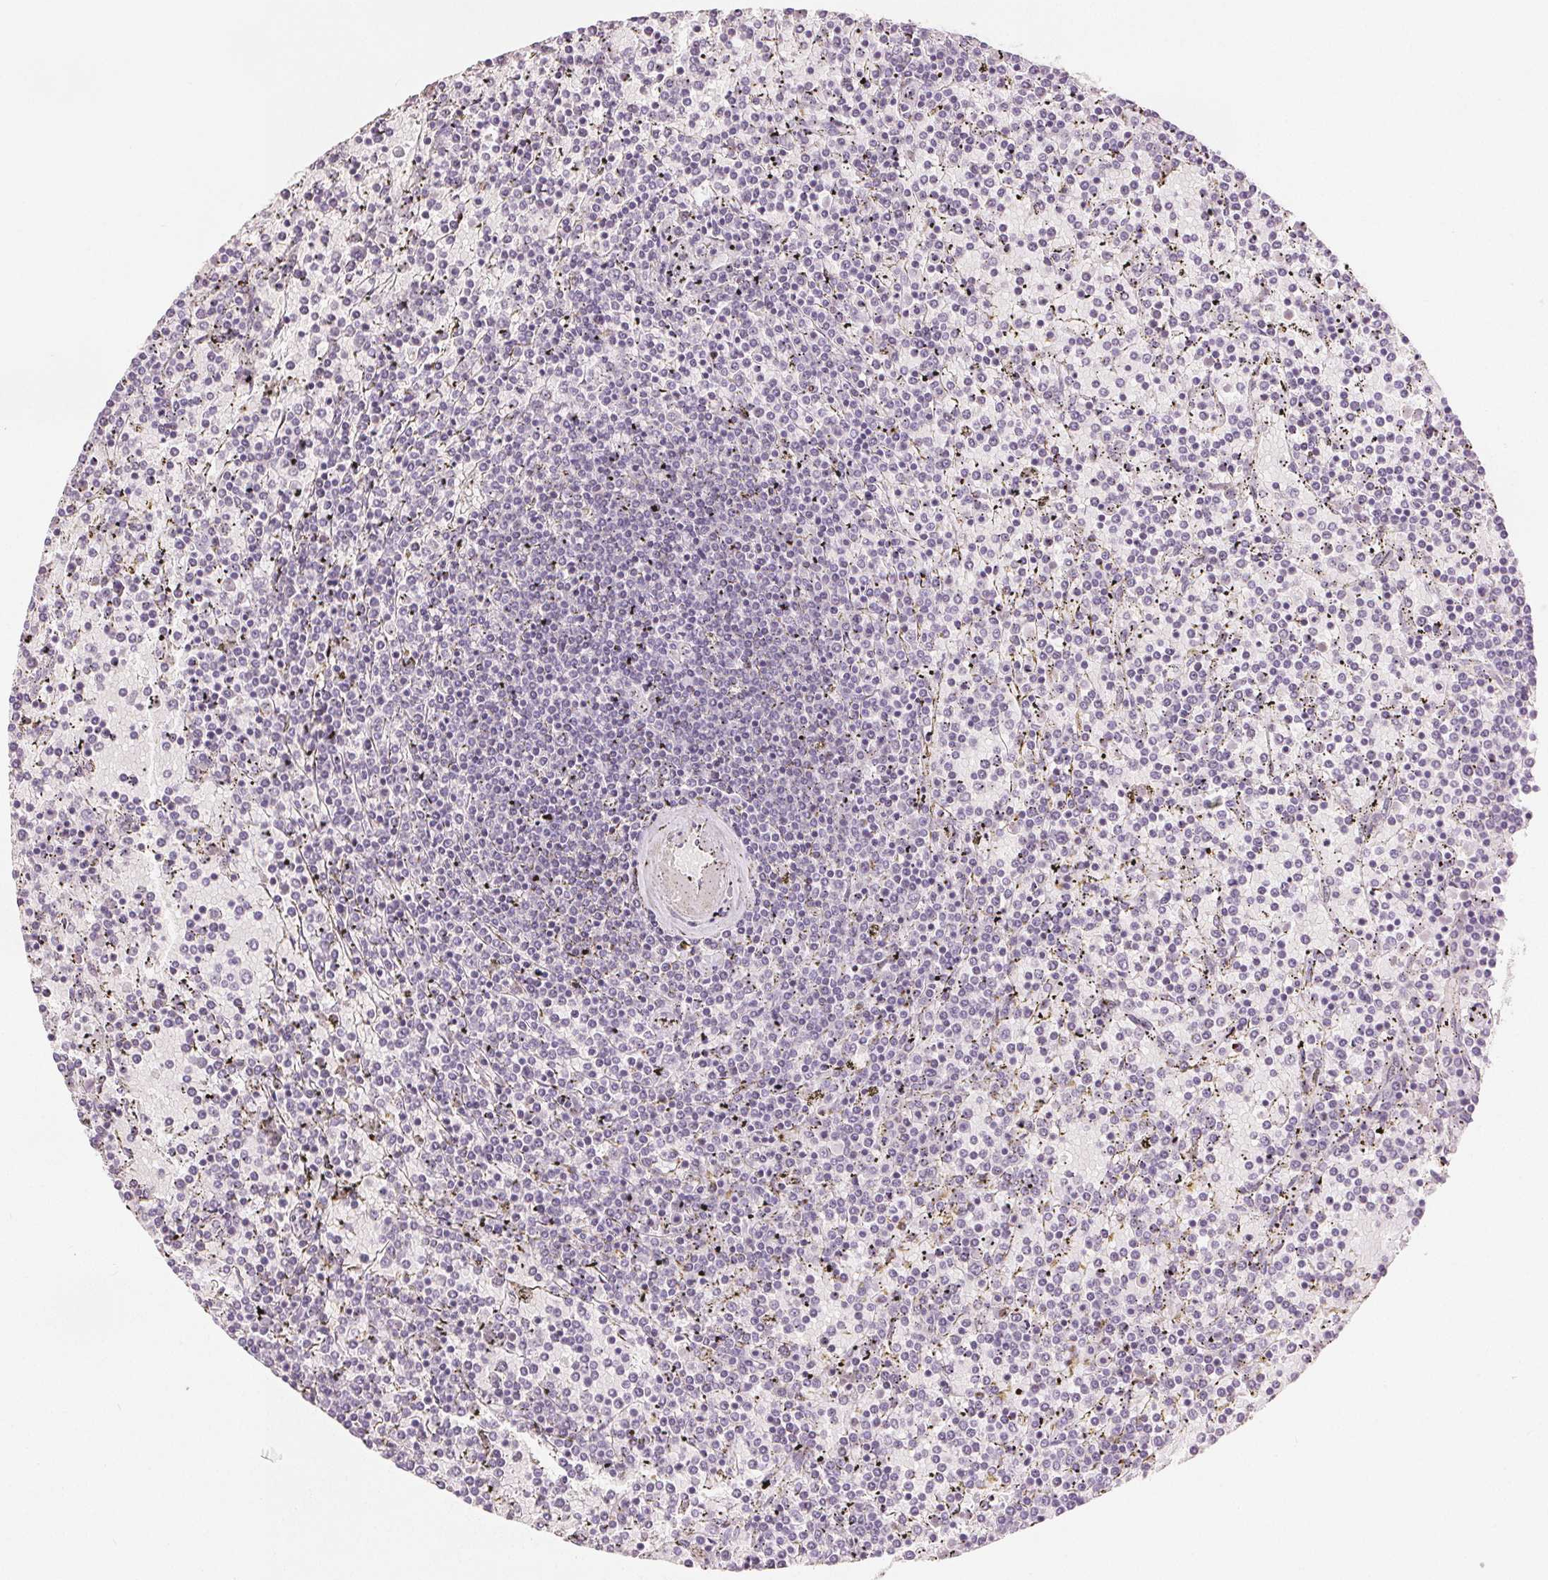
{"staining": {"intensity": "negative", "quantity": "none", "location": "none"}, "tissue": "lymphoma", "cell_type": "Tumor cells", "image_type": "cancer", "snomed": [{"axis": "morphology", "description": "Malignant lymphoma, non-Hodgkin's type, Low grade"}, {"axis": "topography", "description": "Spleen"}], "caption": "A photomicrograph of lymphoma stained for a protein exhibits no brown staining in tumor cells.", "gene": "CA12", "patient": {"sex": "female", "age": 77}}